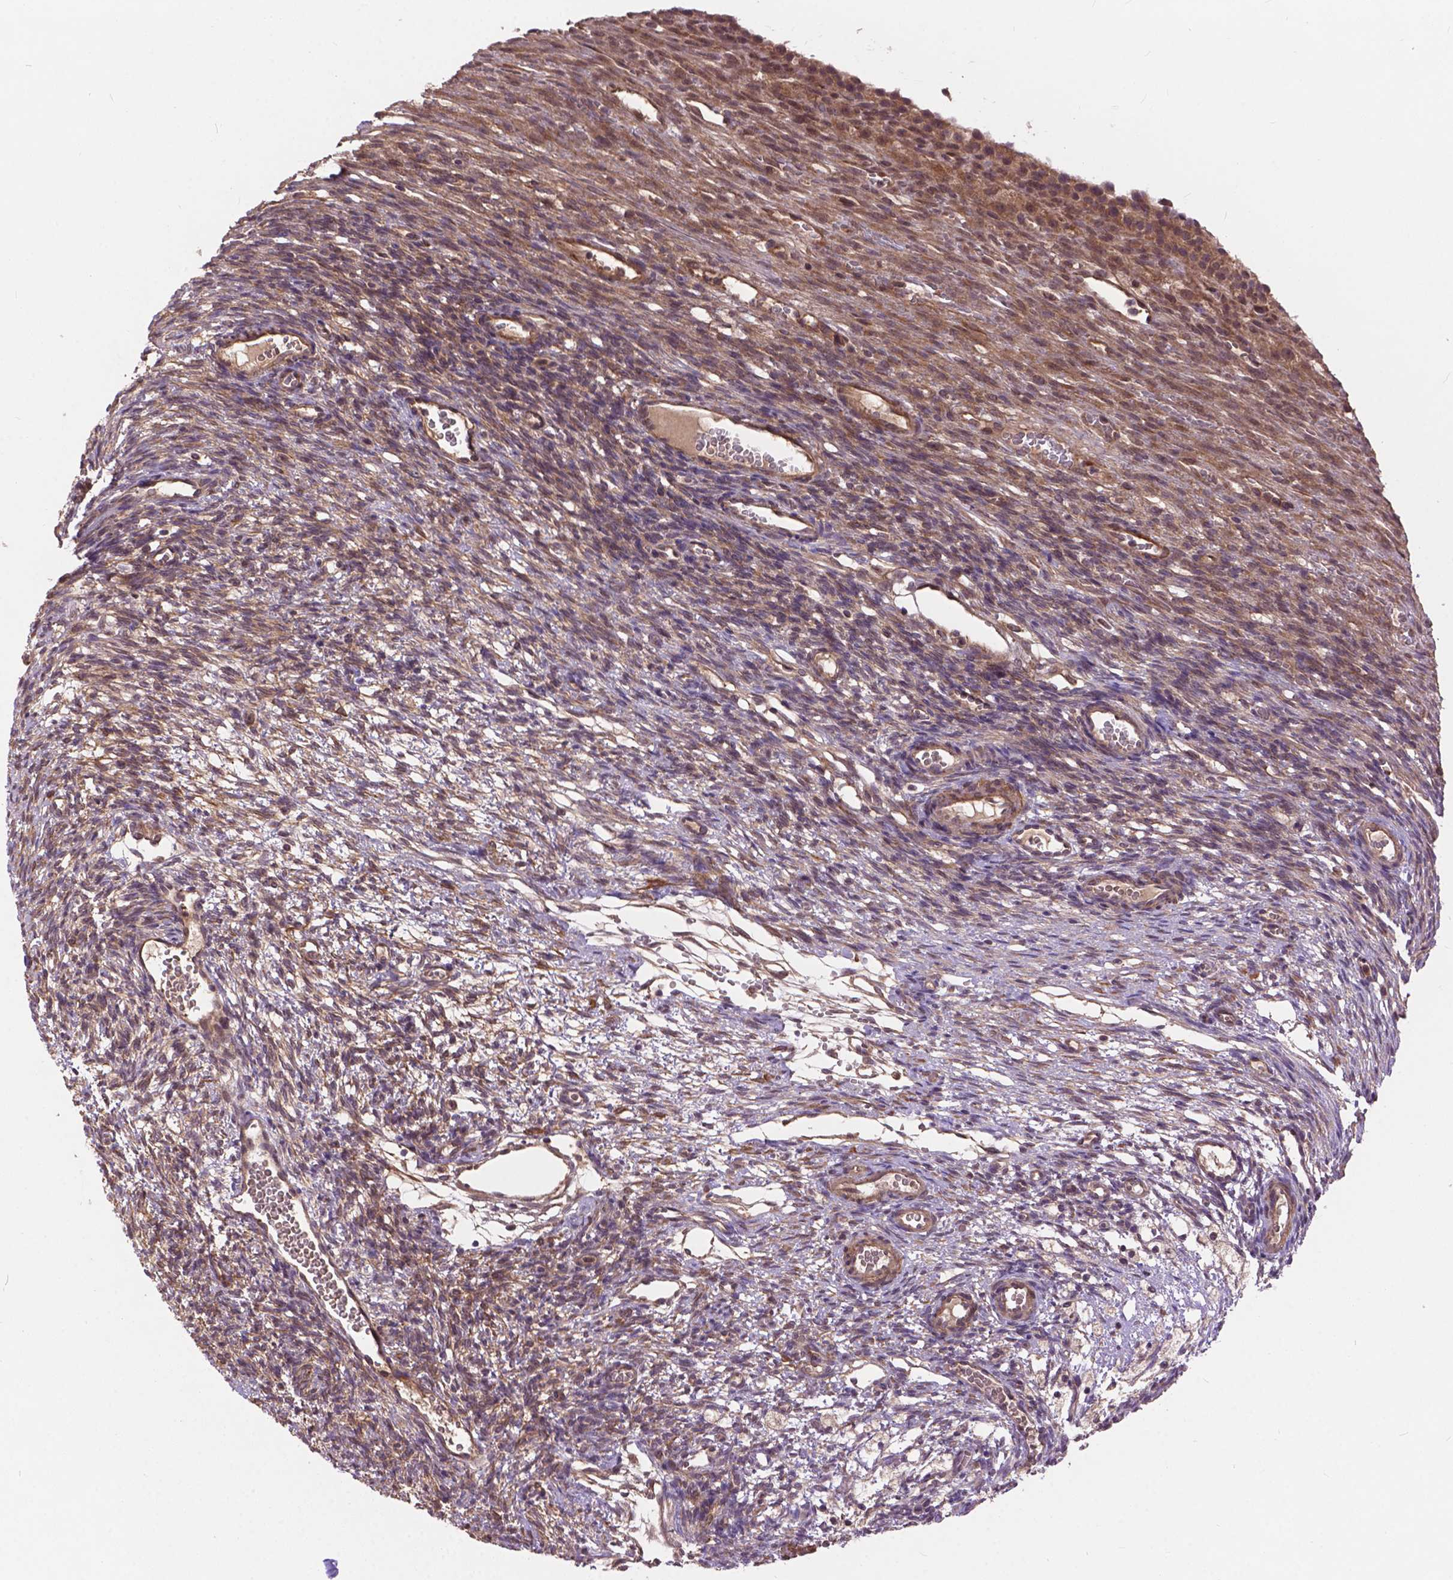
{"staining": {"intensity": "moderate", "quantity": "25%-75%", "location": "cytoplasmic/membranous"}, "tissue": "ovary", "cell_type": "Ovarian stroma cells", "image_type": "normal", "snomed": [{"axis": "morphology", "description": "Normal tissue, NOS"}, {"axis": "topography", "description": "Ovary"}], "caption": "The immunohistochemical stain shows moderate cytoplasmic/membranous expression in ovarian stroma cells of unremarkable ovary. The protein of interest is stained brown, and the nuclei are stained in blue (DAB IHC with brightfield microscopy, high magnification).", "gene": "ZNF616", "patient": {"sex": "female", "age": 34}}